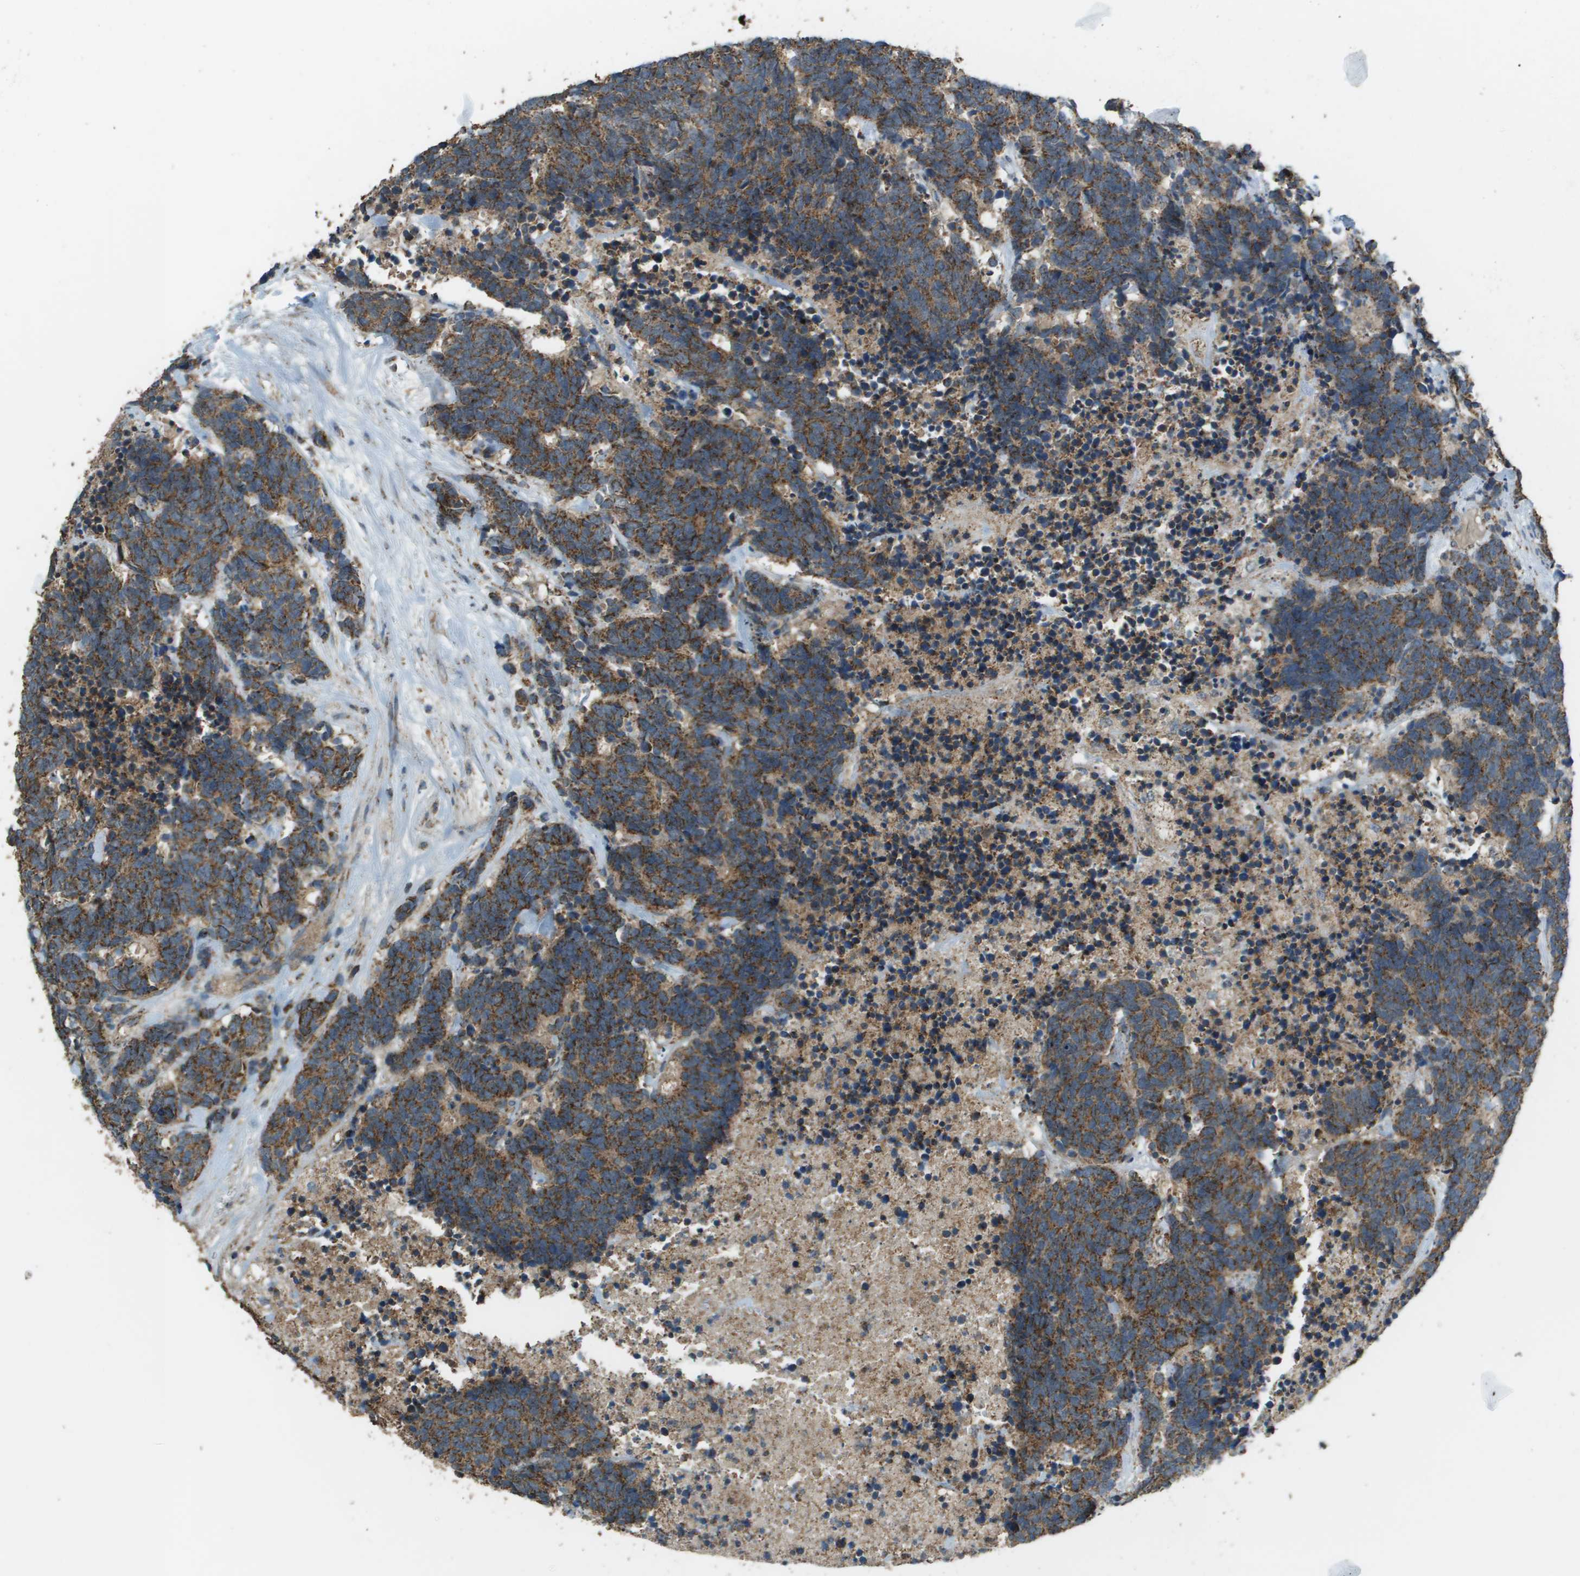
{"staining": {"intensity": "strong", "quantity": ">75%", "location": "cytoplasmic/membranous"}, "tissue": "carcinoid", "cell_type": "Tumor cells", "image_type": "cancer", "snomed": [{"axis": "morphology", "description": "Carcinoma, NOS"}, {"axis": "morphology", "description": "Carcinoid, malignant, NOS"}, {"axis": "topography", "description": "Urinary bladder"}], "caption": "Human malignant carcinoid stained with a protein marker demonstrates strong staining in tumor cells.", "gene": "FH", "patient": {"sex": "male", "age": 57}}